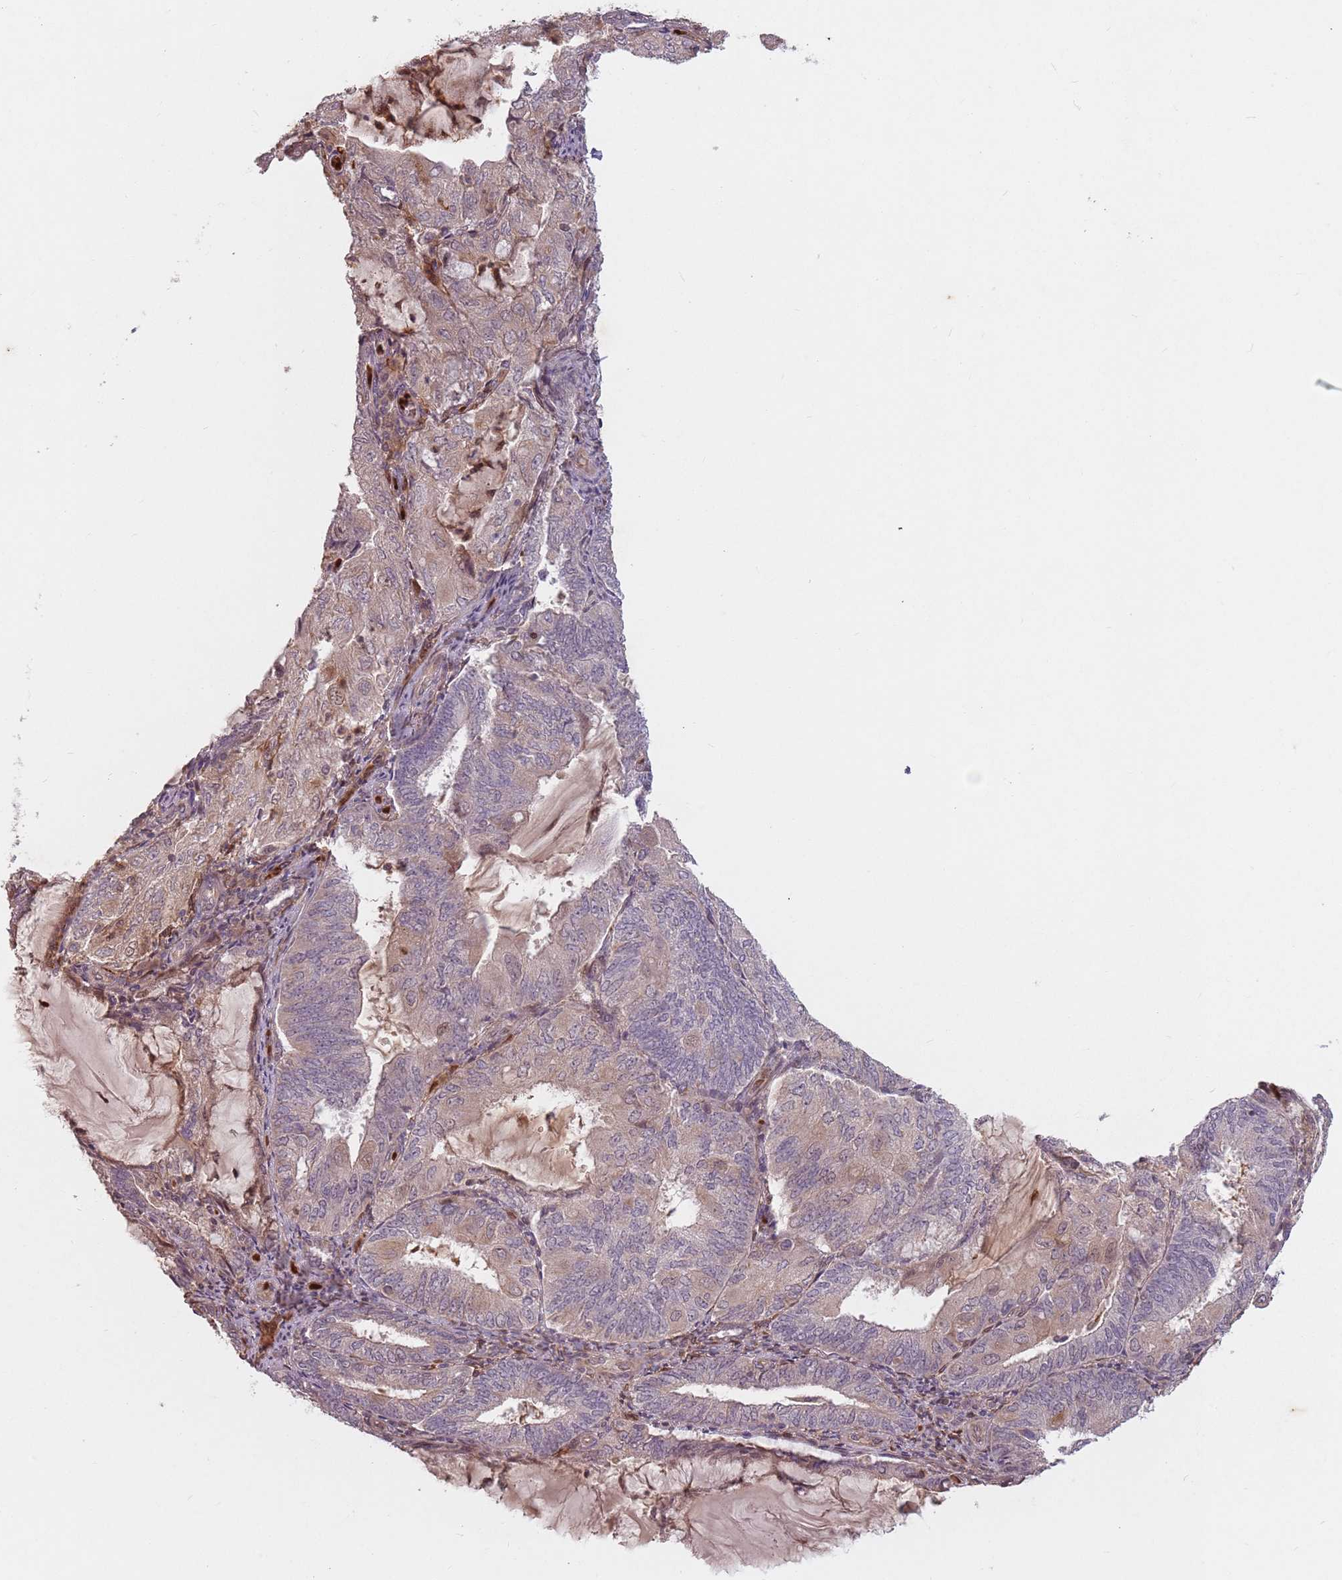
{"staining": {"intensity": "weak", "quantity": "<25%", "location": "cytoplasmic/membranous"}, "tissue": "endometrial cancer", "cell_type": "Tumor cells", "image_type": "cancer", "snomed": [{"axis": "morphology", "description": "Adenocarcinoma, NOS"}, {"axis": "topography", "description": "Endometrium"}], "caption": "This is a micrograph of immunohistochemistry (IHC) staining of endometrial cancer (adenocarcinoma), which shows no expression in tumor cells.", "gene": "GPR180", "patient": {"sex": "female", "age": 81}}